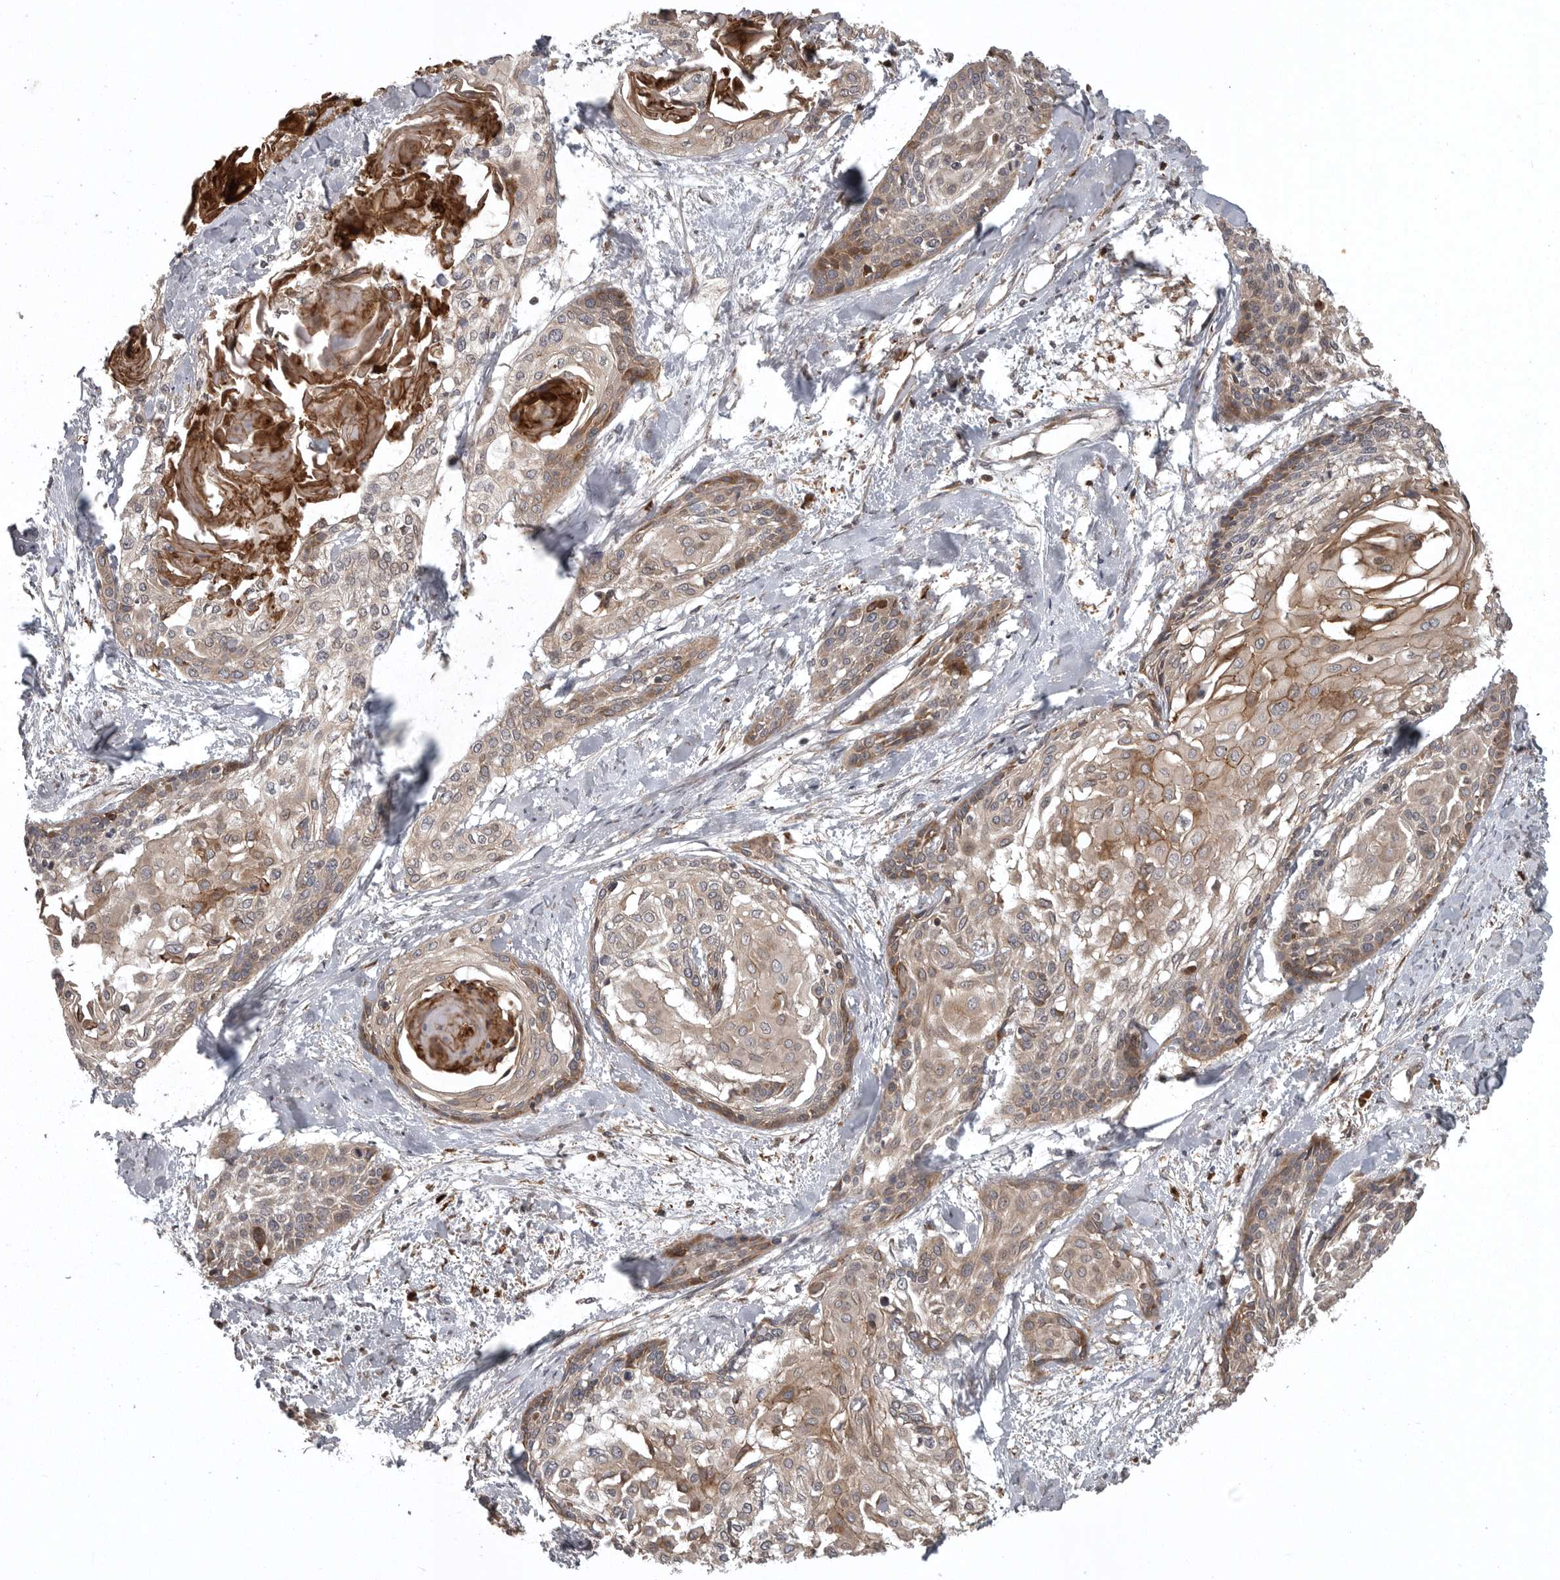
{"staining": {"intensity": "weak", "quantity": ">75%", "location": "cytoplasmic/membranous"}, "tissue": "cervical cancer", "cell_type": "Tumor cells", "image_type": "cancer", "snomed": [{"axis": "morphology", "description": "Squamous cell carcinoma, NOS"}, {"axis": "topography", "description": "Cervix"}], "caption": "Immunohistochemical staining of human squamous cell carcinoma (cervical) reveals low levels of weak cytoplasmic/membranous staining in approximately >75% of tumor cells.", "gene": "GPR31", "patient": {"sex": "female", "age": 57}}